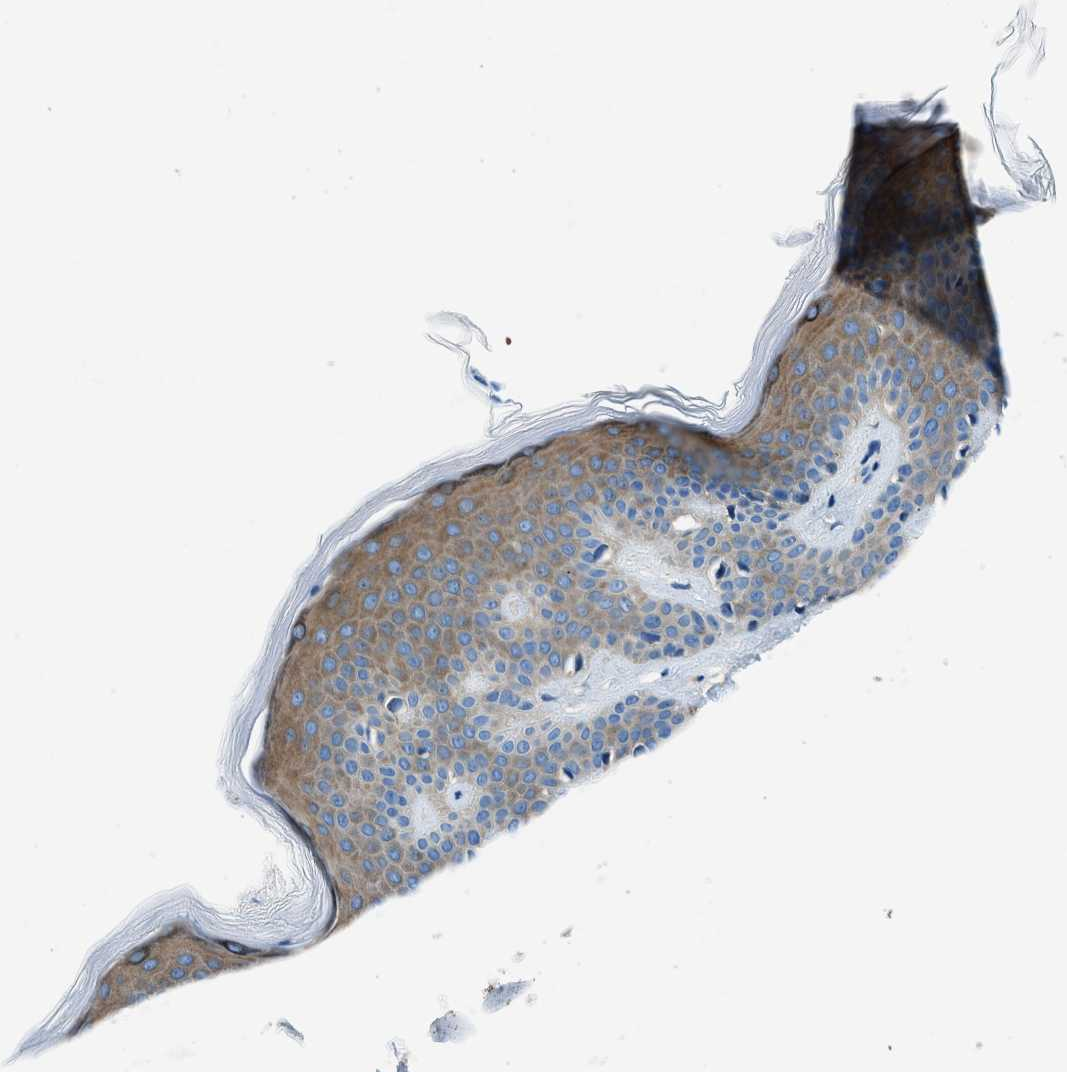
{"staining": {"intensity": "negative", "quantity": "none", "location": "none"}, "tissue": "skin", "cell_type": "Fibroblasts", "image_type": "normal", "snomed": [{"axis": "morphology", "description": "Normal tissue, NOS"}, {"axis": "topography", "description": "Skin"}], "caption": "Protein analysis of benign skin shows no significant positivity in fibroblasts. (DAB (3,3'-diaminobenzidine) immunohistochemistry with hematoxylin counter stain).", "gene": "SARS1", "patient": {"sex": "female", "age": 17}}